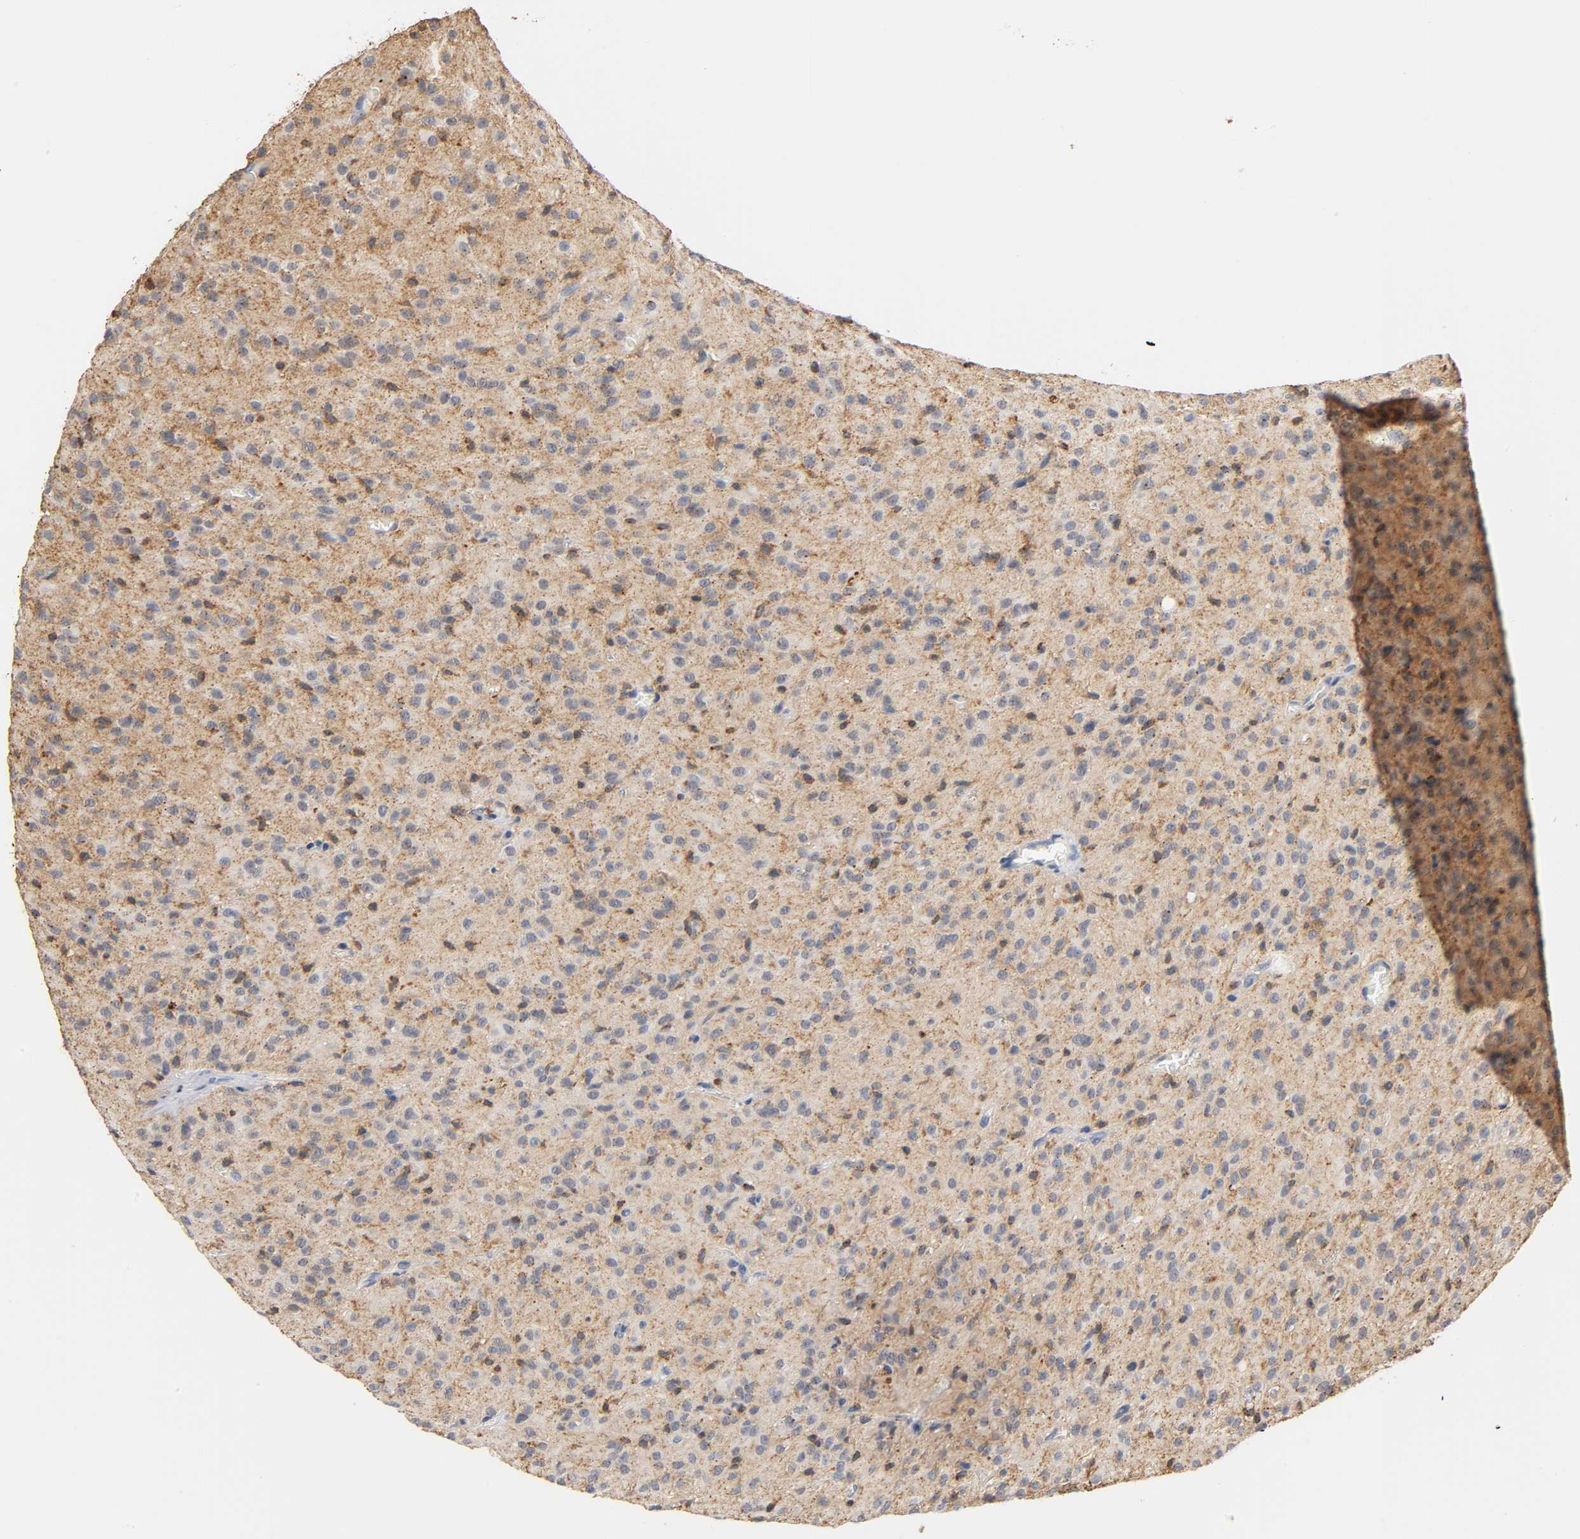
{"staining": {"intensity": "weak", "quantity": "25%-75%", "location": "cytoplasmic/membranous"}, "tissue": "glioma", "cell_type": "Tumor cells", "image_type": "cancer", "snomed": [{"axis": "morphology", "description": "Glioma, malignant, High grade"}, {"axis": "topography", "description": "Brain"}], "caption": "Immunohistochemical staining of human glioma displays weak cytoplasmic/membranous protein staining in approximately 25%-75% of tumor cells.", "gene": "UCKL1", "patient": {"sex": "female", "age": 59}}